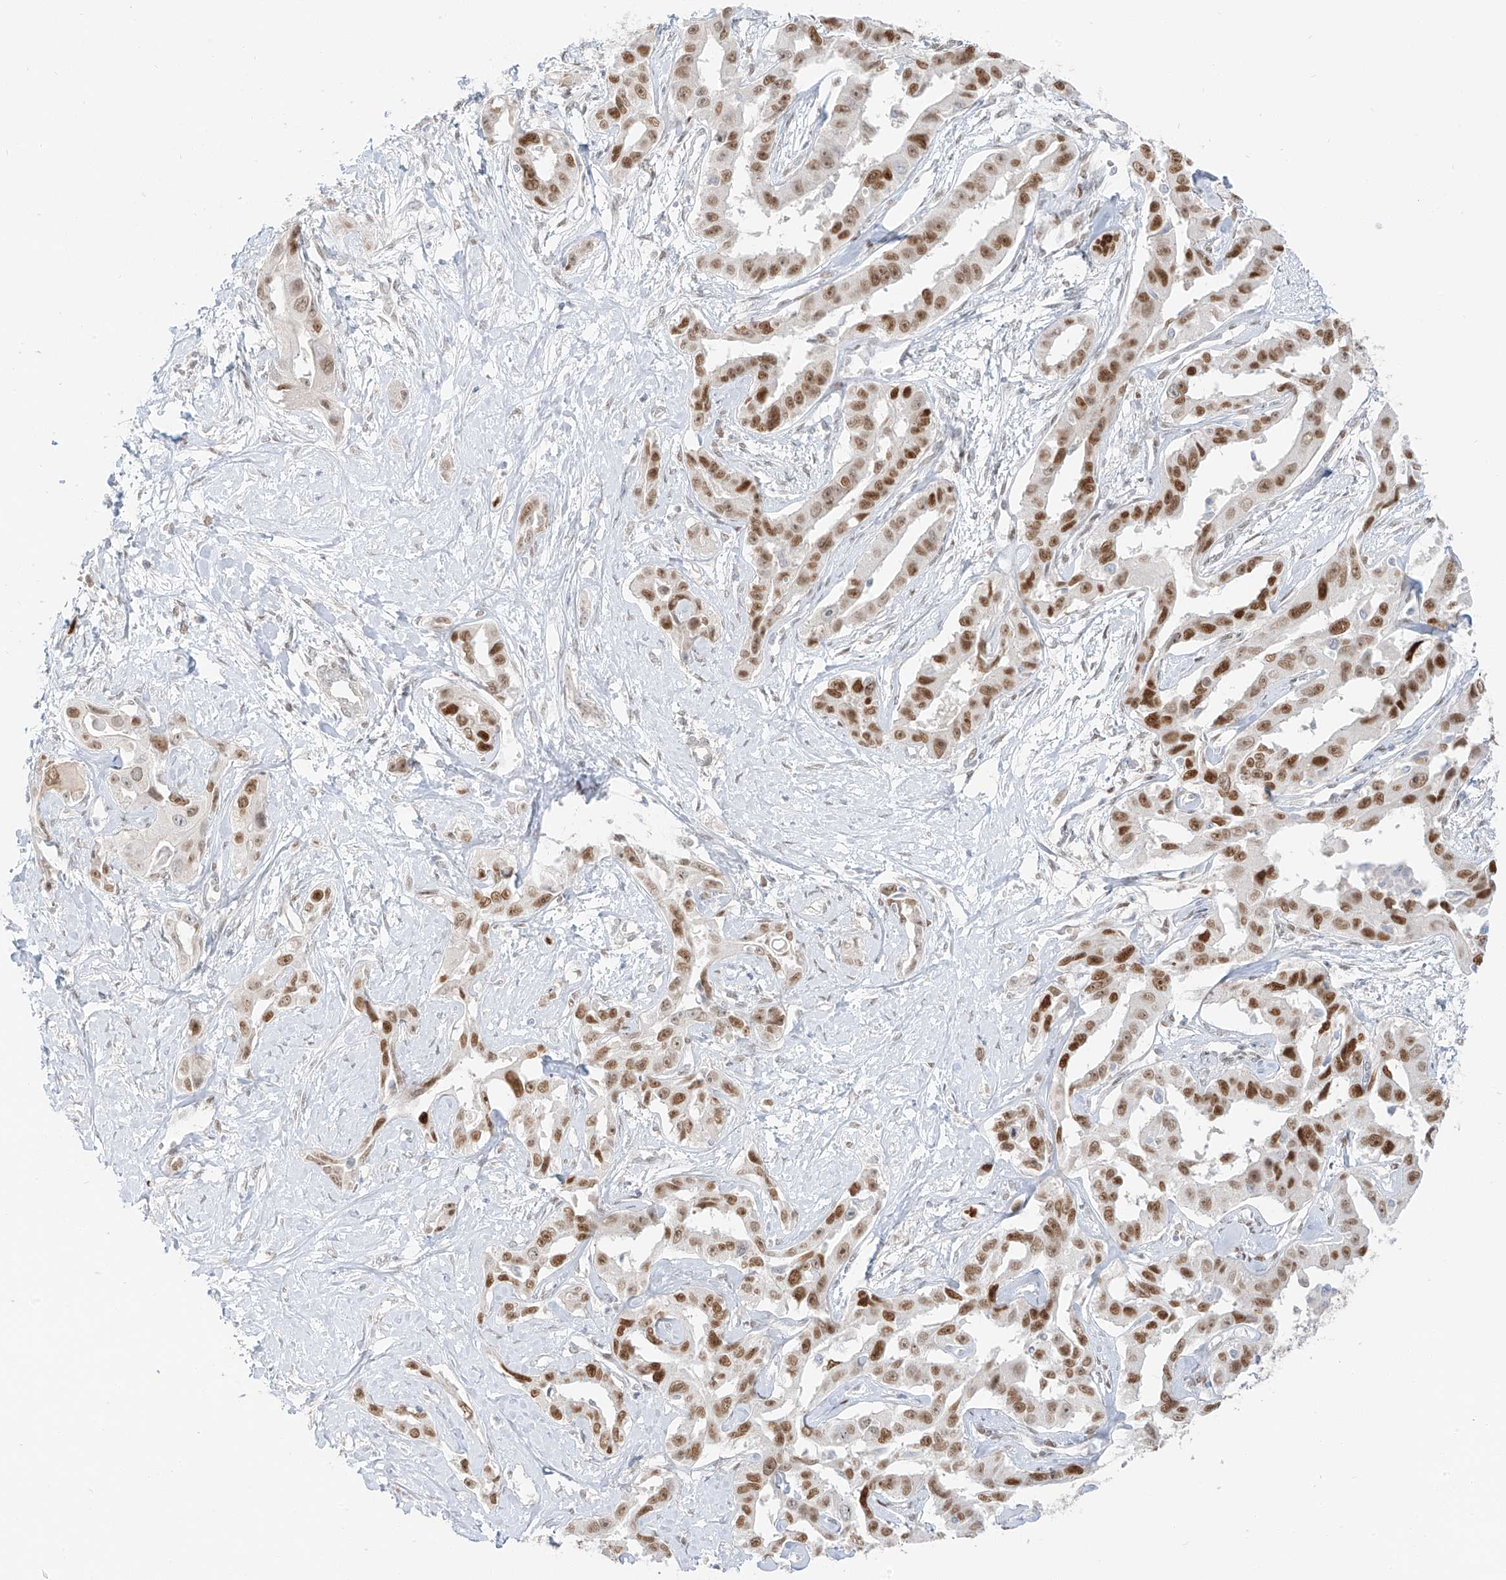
{"staining": {"intensity": "strong", "quantity": ">75%", "location": "nuclear"}, "tissue": "liver cancer", "cell_type": "Tumor cells", "image_type": "cancer", "snomed": [{"axis": "morphology", "description": "Cholangiocarcinoma"}, {"axis": "topography", "description": "Liver"}], "caption": "A histopathology image of human liver cancer stained for a protein shows strong nuclear brown staining in tumor cells.", "gene": "ZNF774", "patient": {"sex": "male", "age": 59}}